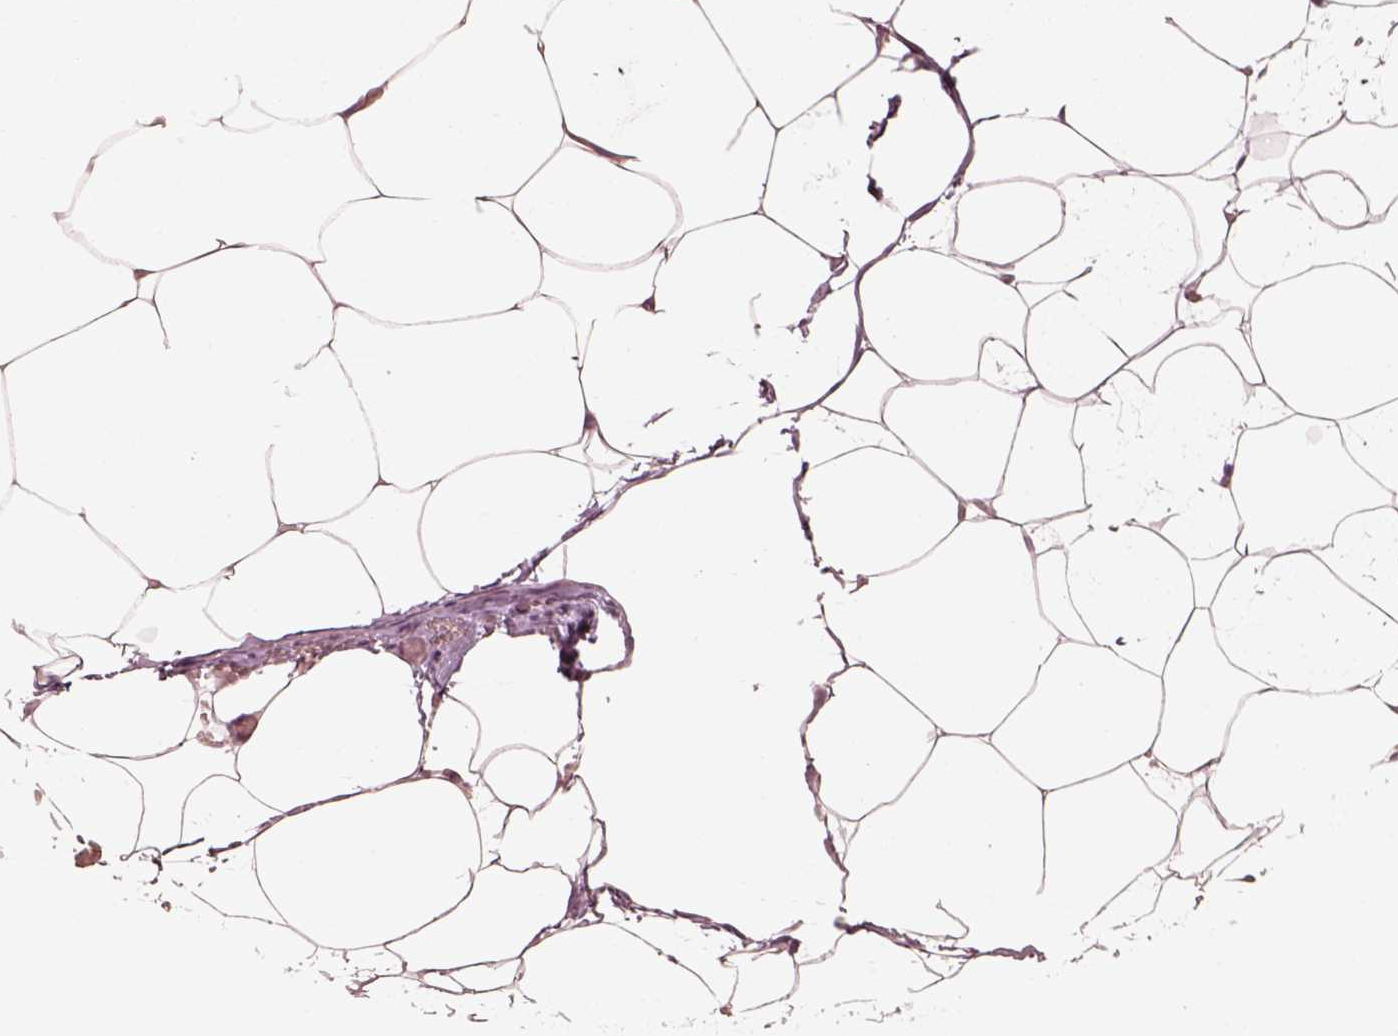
{"staining": {"intensity": "weak", "quantity": ">75%", "location": "cytoplasmic/membranous"}, "tissue": "adipose tissue", "cell_type": "Adipocytes", "image_type": "normal", "snomed": [{"axis": "morphology", "description": "Normal tissue, NOS"}, {"axis": "topography", "description": "Adipose tissue"}], "caption": "This image shows immunohistochemistry staining of benign human adipose tissue, with low weak cytoplasmic/membranous staining in about >75% of adipocytes.", "gene": "CNOT2", "patient": {"sex": "male", "age": 57}}